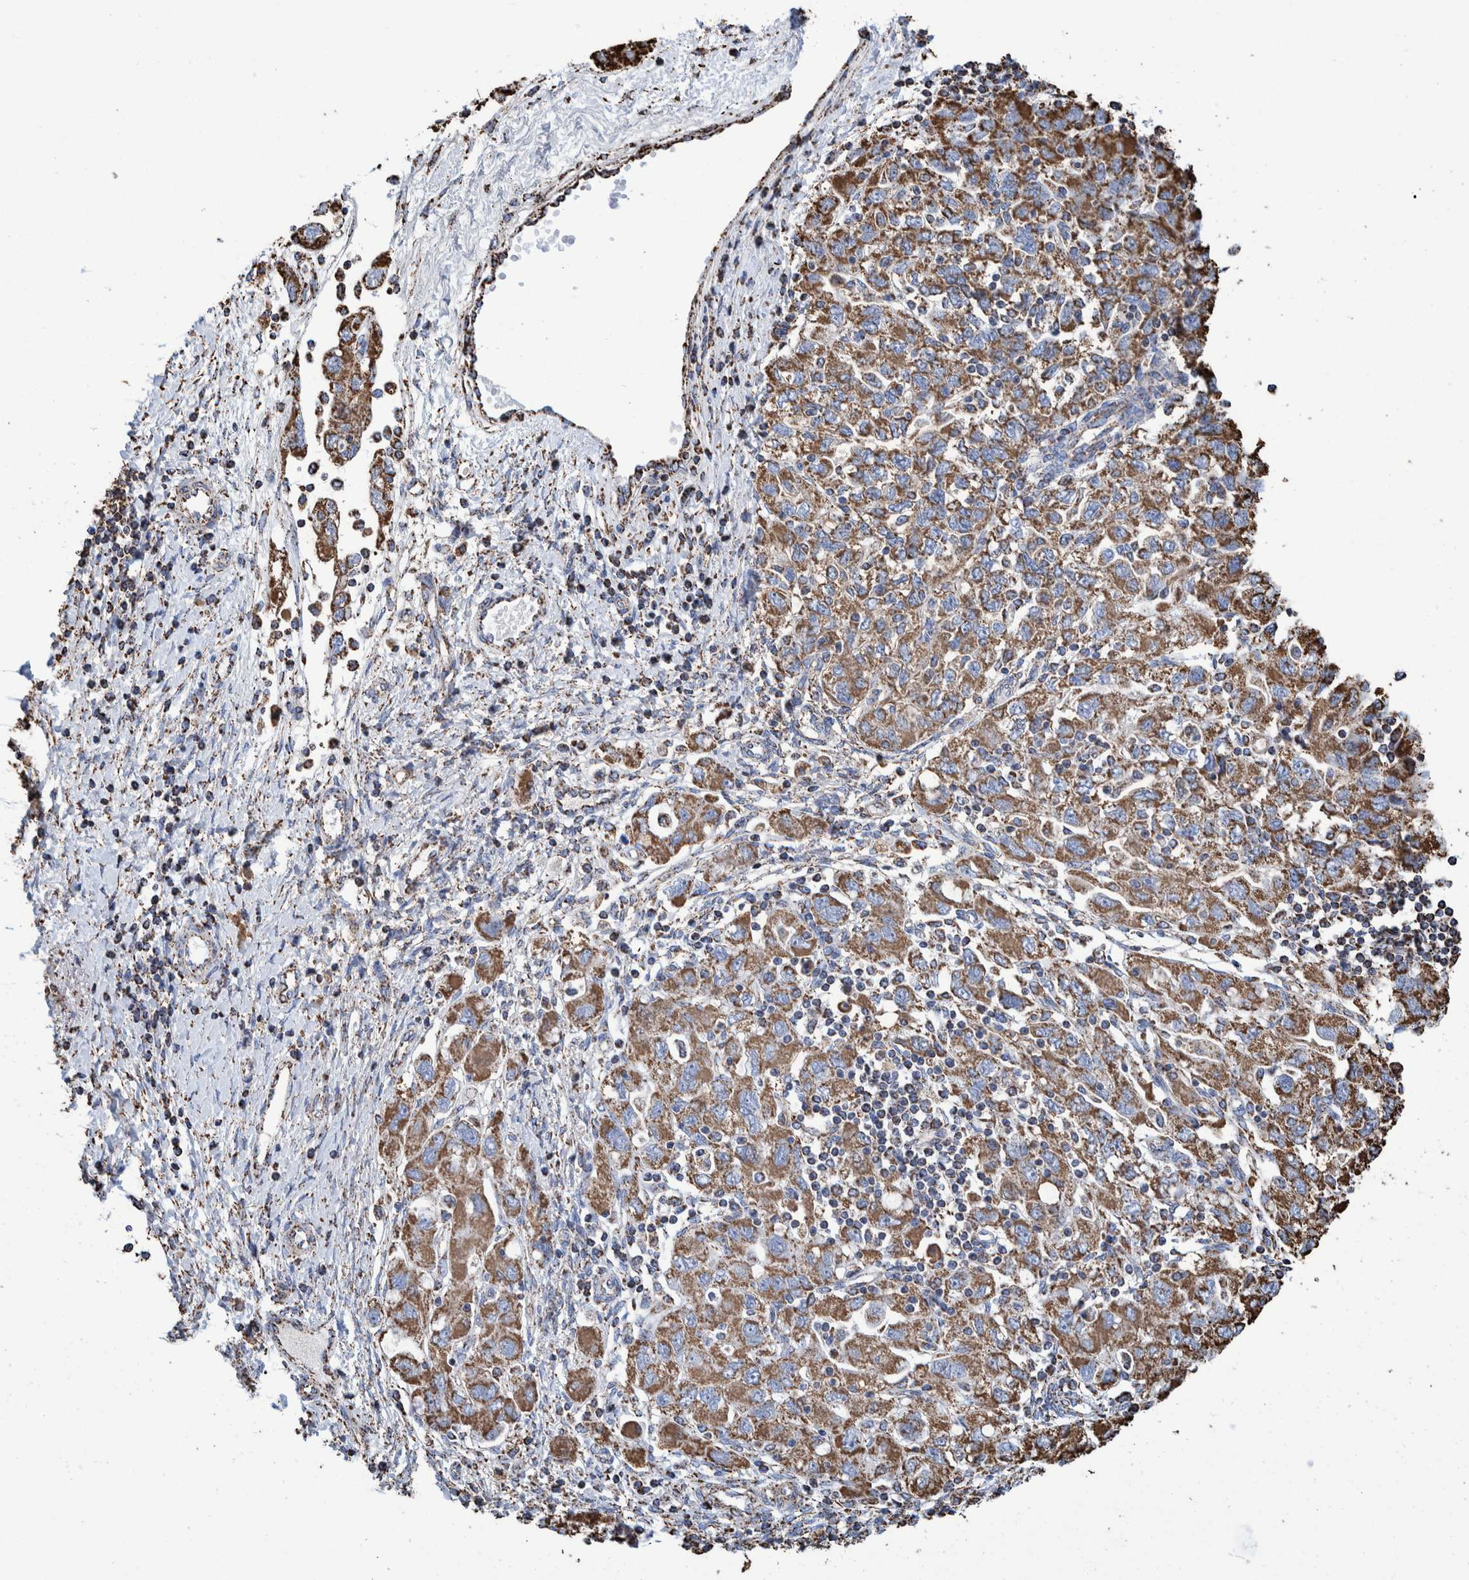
{"staining": {"intensity": "moderate", "quantity": ">75%", "location": "cytoplasmic/membranous"}, "tissue": "ovarian cancer", "cell_type": "Tumor cells", "image_type": "cancer", "snomed": [{"axis": "morphology", "description": "Carcinoma, NOS"}, {"axis": "morphology", "description": "Cystadenocarcinoma, serous, NOS"}, {"axis": "topography", "description": "Ovary"}], "caption": "Tumor cells reveal medium levels of moderate cytoplasmic/membranous expression in about >75% of cells in human ovarian cancer (carcinoma).", "gene": "VPS26C", "patient": {"sex": "female", "age": 69}}